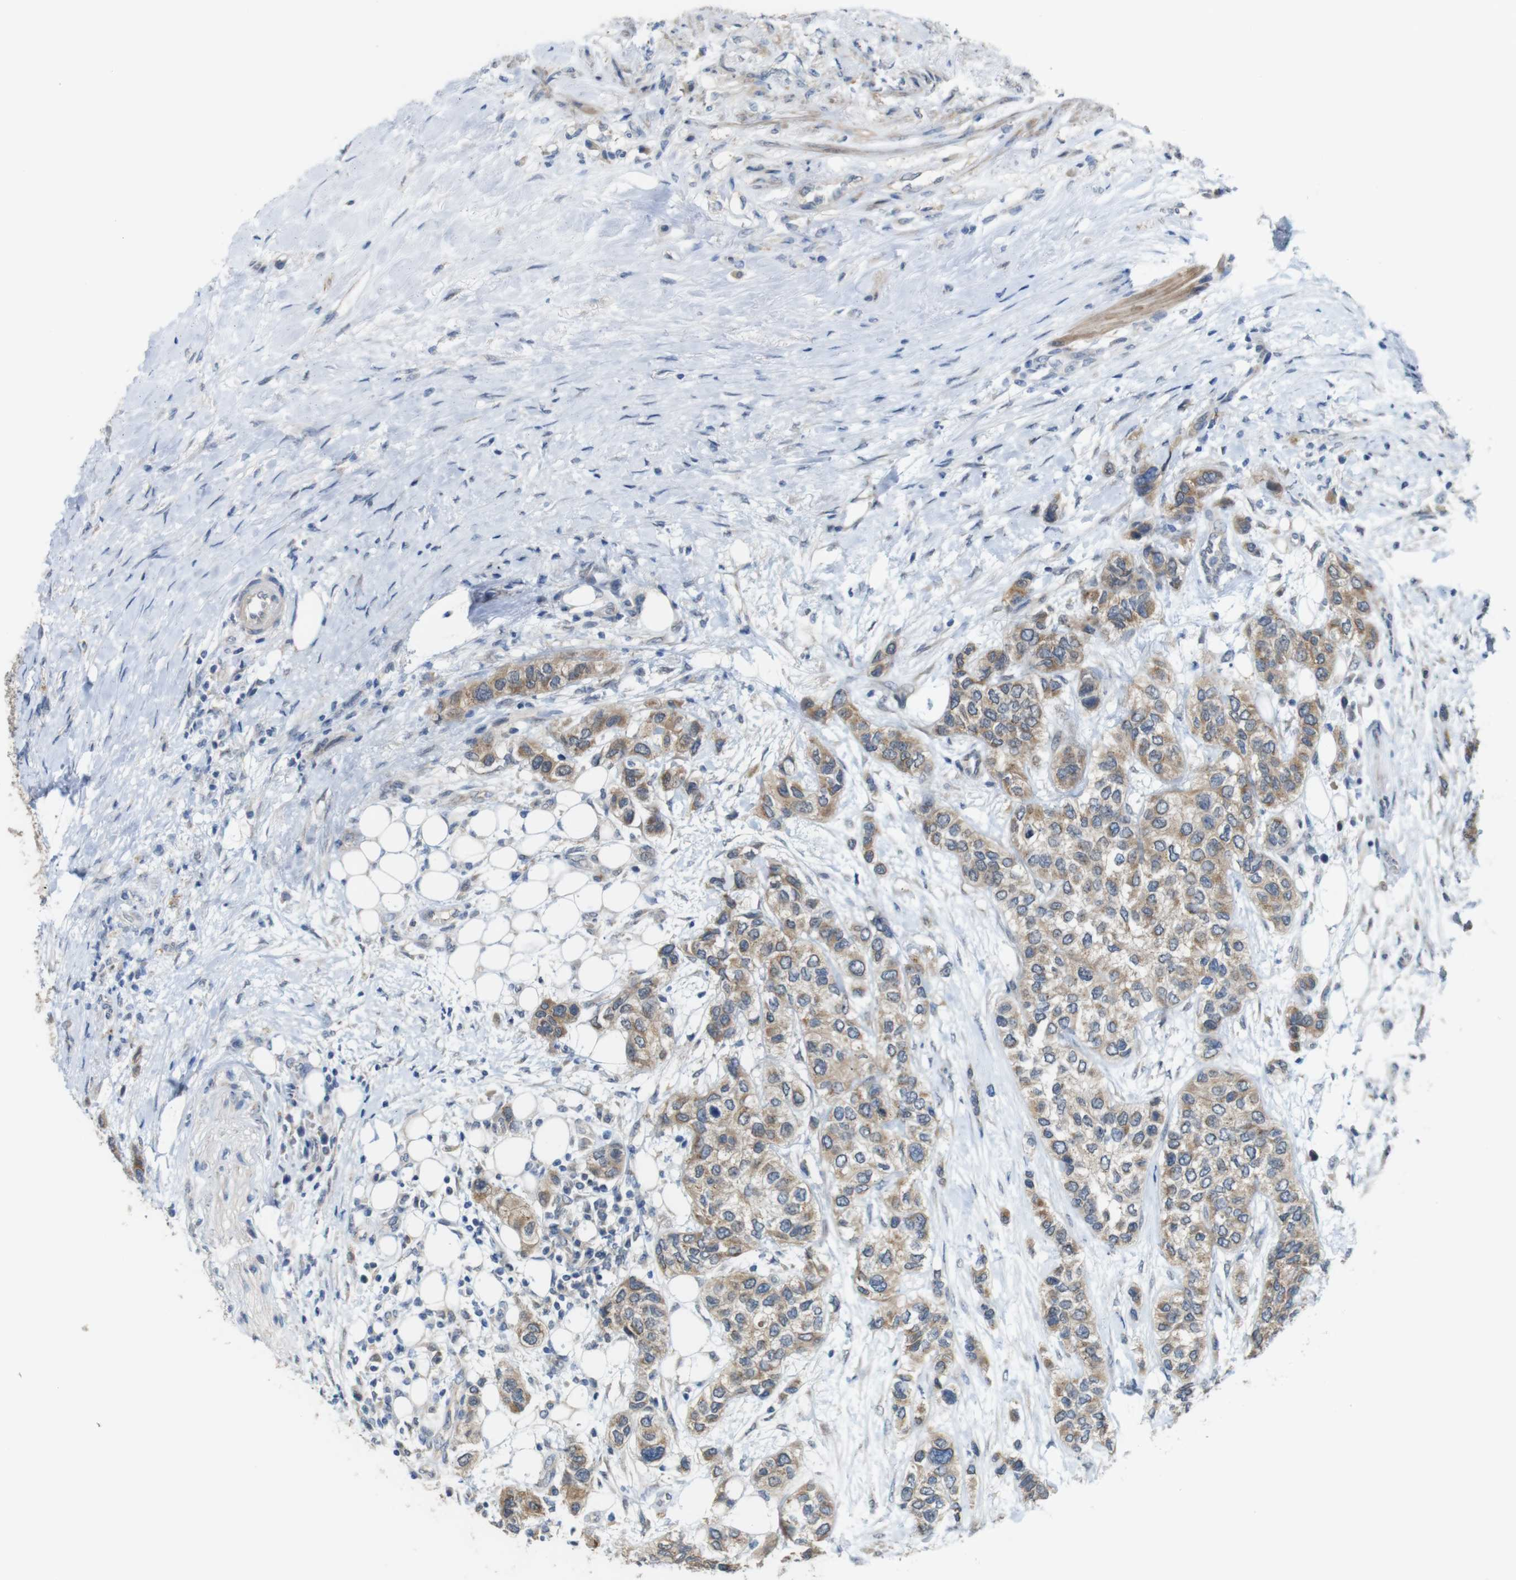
{"staining": {"intensity": "moderate", "quantity": "25%-75%", "location": "cytoplasmic/membranous"}, "tissue": "urothelial cancer", "cell_type": "Tumor cells", "image_type": "cancer", "snomed": [{"axis": "morphology", "description": "Urothelial carcinoma, High grade"}, {"axis": "topography", "description": "Urinary bladder"}], "caption": "High-grade urothelial carcinoma was stained to show a protein in brown. There is medium levels of moderate cytoplasmic/membranous staining in about 25%-75% of tumor cells.", "gene": "CDC34", "patient": {"sex": "female", "age": 56}}